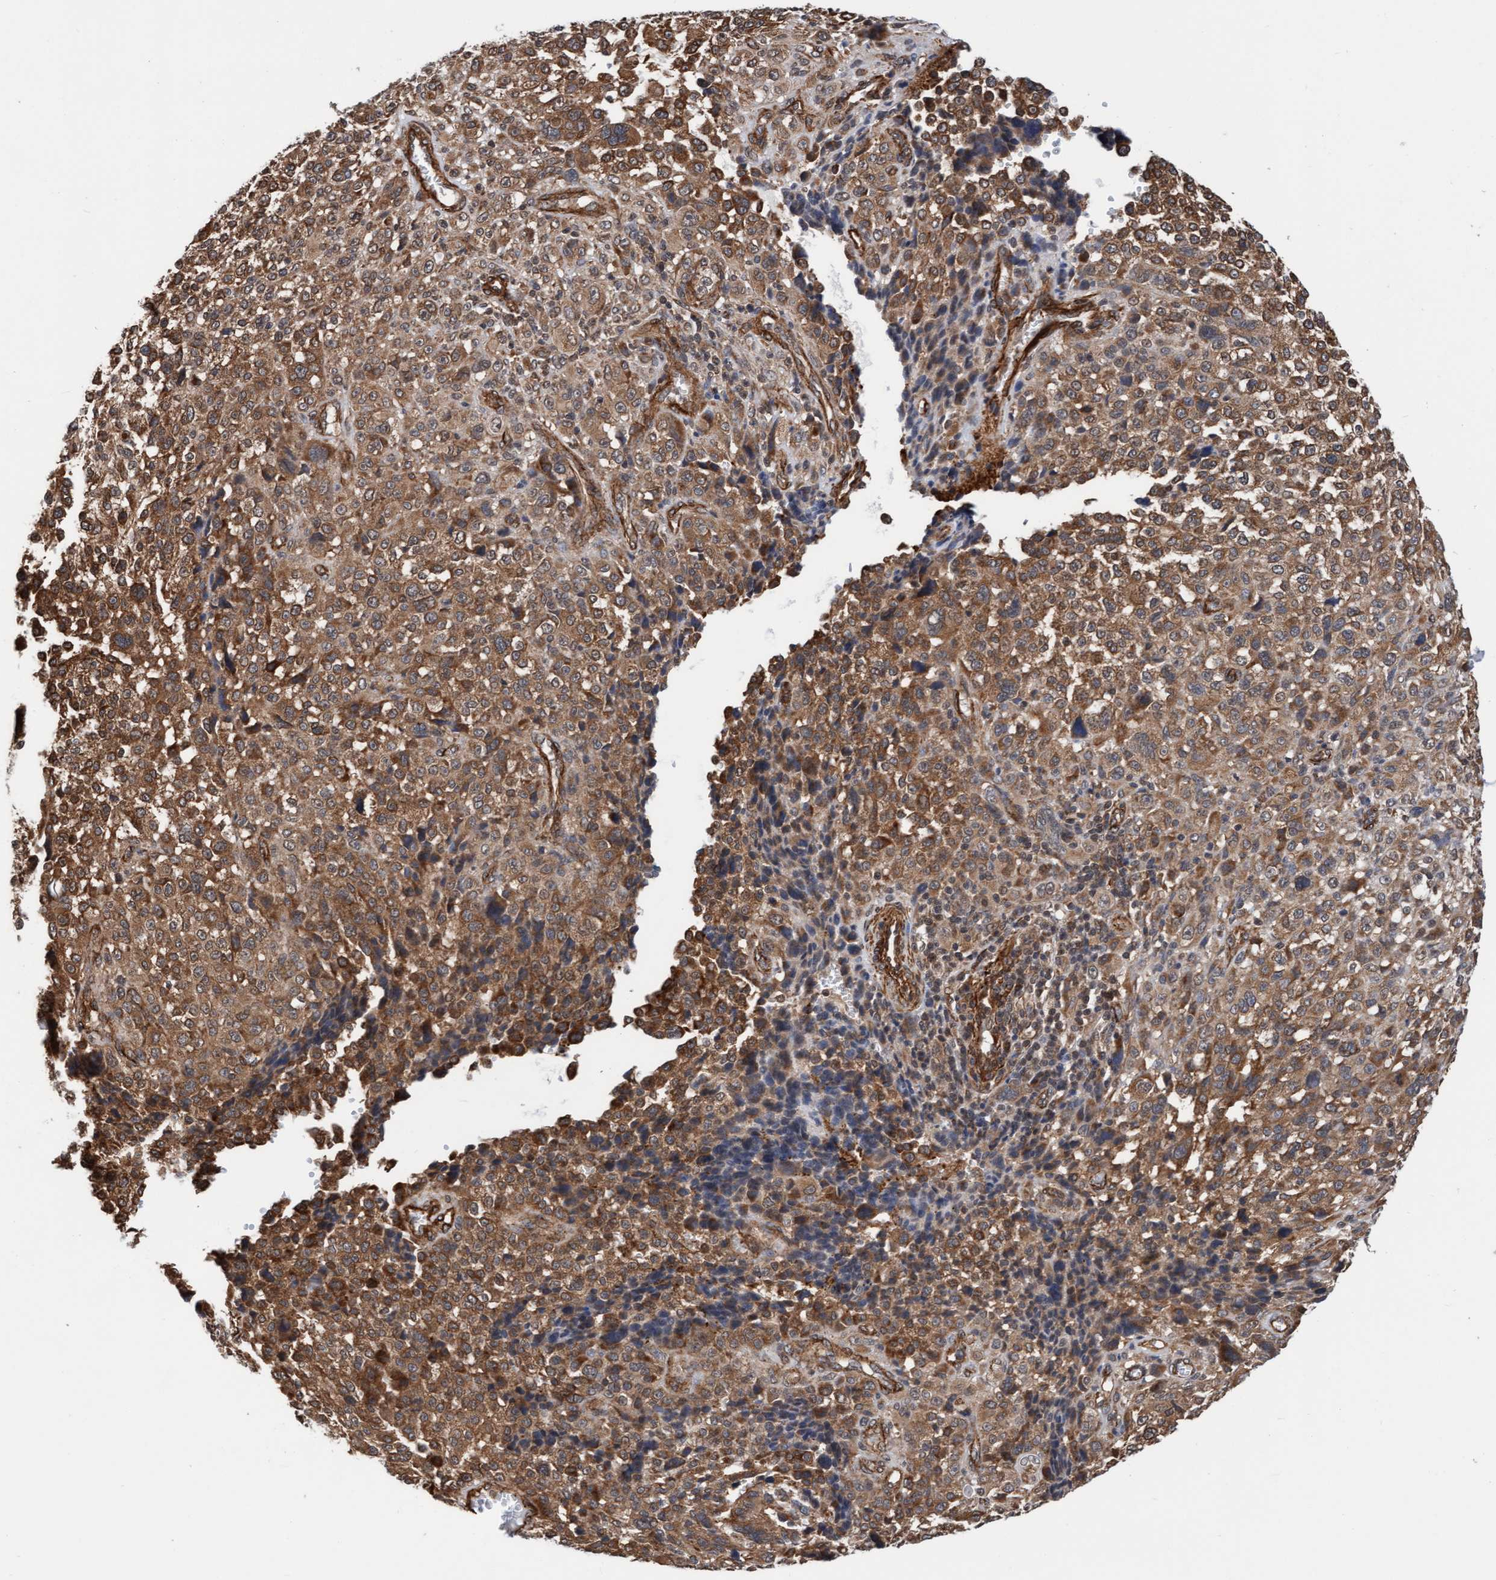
{"staining": {"intensity": "moderate", "quantity": ">75%", "location": "cytoplasmic/membranous"}, "tissue": "melanoma", "cell_type": "Tumor cells", "image_type": "cancer", "snomed": [{"axis": "morphology", "description": "Malignant melanoma, NOS"}, {"axis": "topography", "description": "Skin"}], "caption": "Brown immunohistochemical staining in human melanoma shows moderate cytoplasmic/membranous positivity in approximately >75% of tumor cells. Ihc stains the protein of interest in brown and the nuclei are stained blue.", "gene": "STXBP4", "patient": {"sex": "female", "age": 55}}